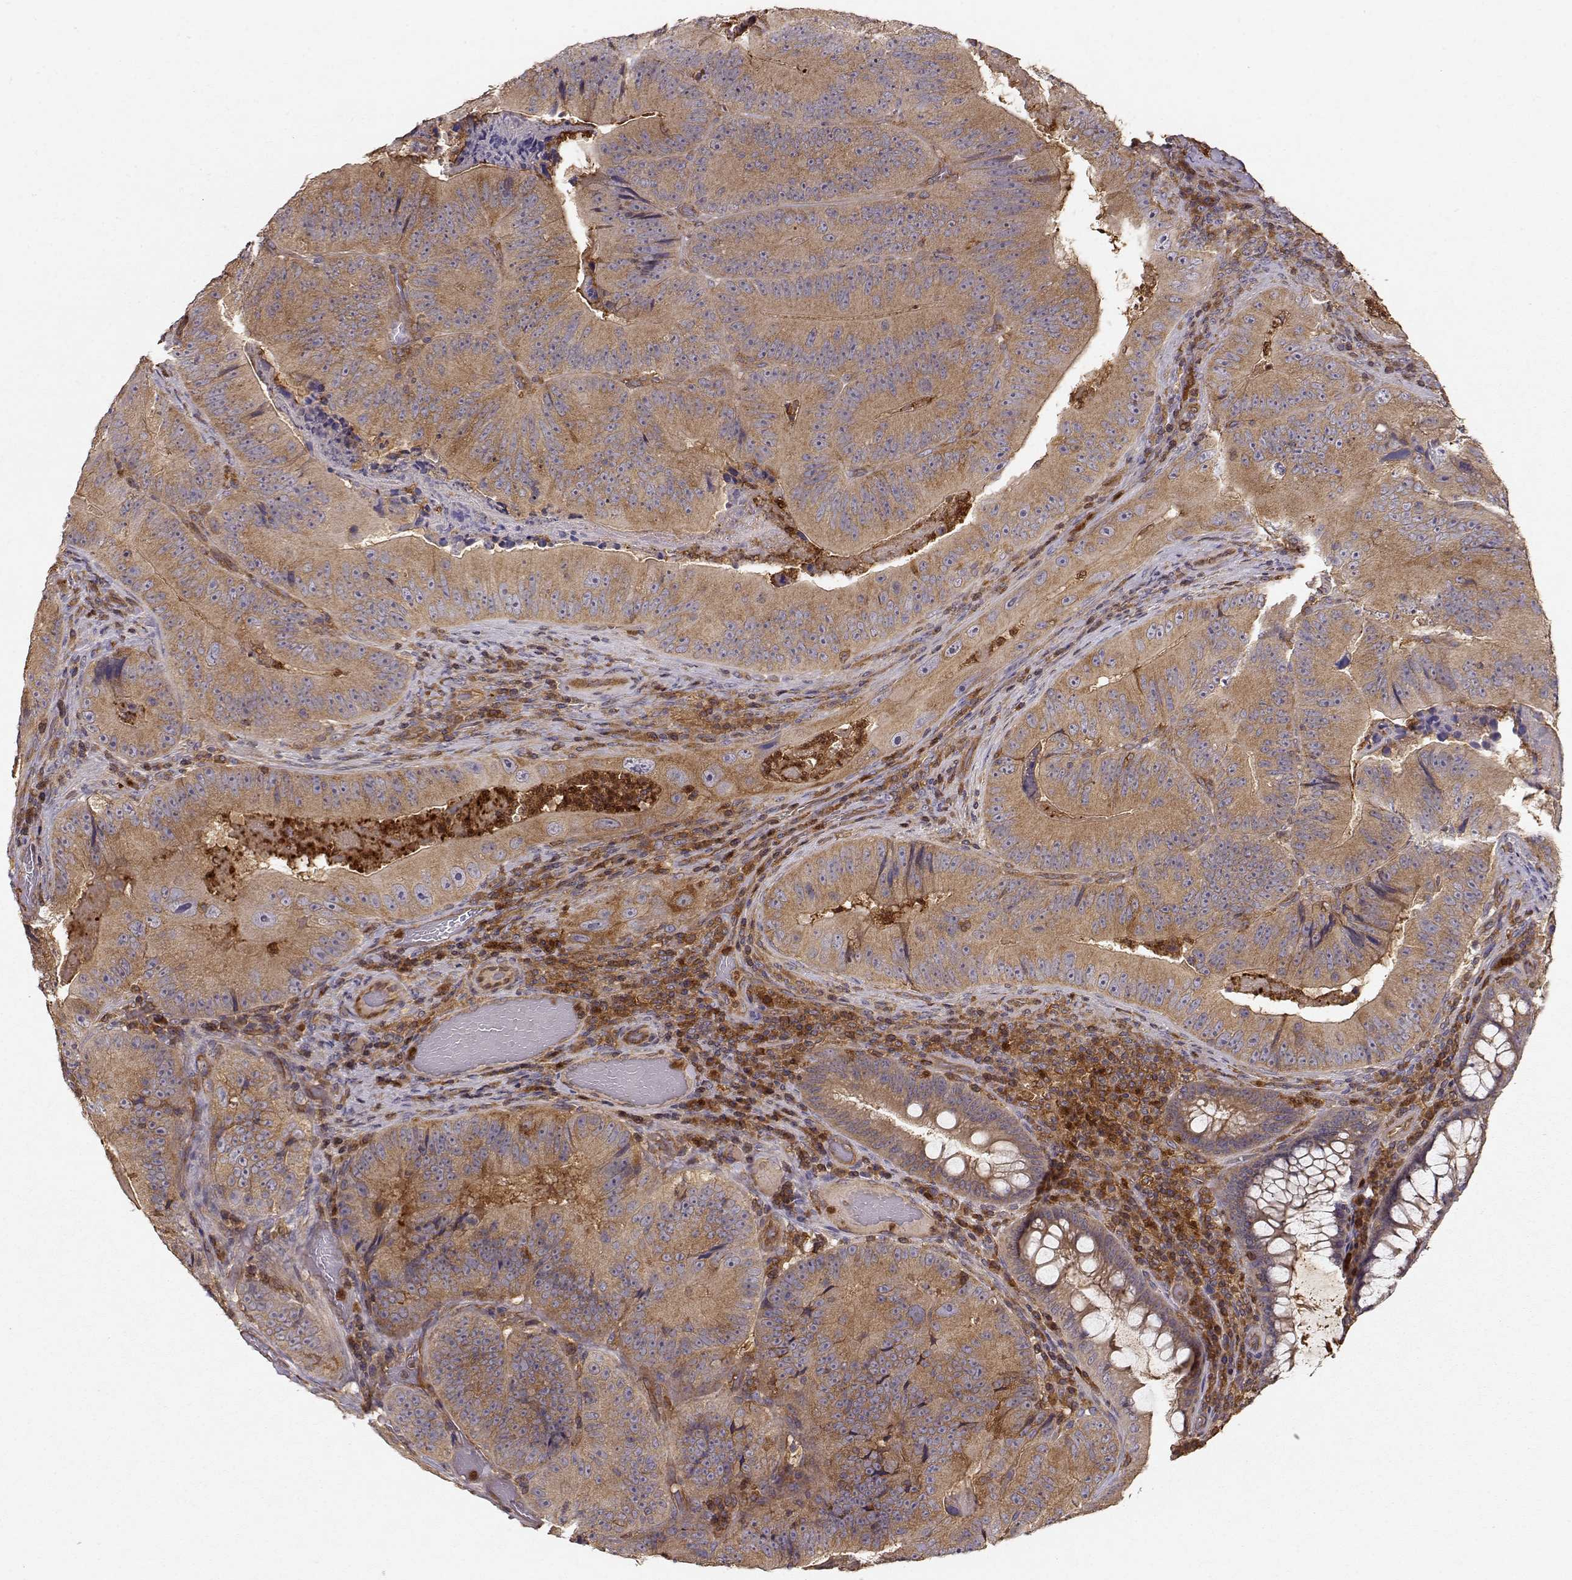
{"staining": {"intensity": "moderate", "quantity": ">75%", "location": "cytoplasmic/membranous"}, "tissue": "colorectal cancer", "cell_type": "Tumor cells", "image_type": "cancer", "snomed": [{"axis": "morphology", "description": "Adenocarcinoma, NOS"}, {"axis": "topography", "description": "Colon"}], "caption": "Colorectal adenocarcinoma tissue demonstrates moderate cytoplasmic/membranous staining in approximately >75% of tumor cells, visualized by immunohistochemistry.", "gene": "ARHGEF2", "patient": {"sex": "female", "age": 86}}